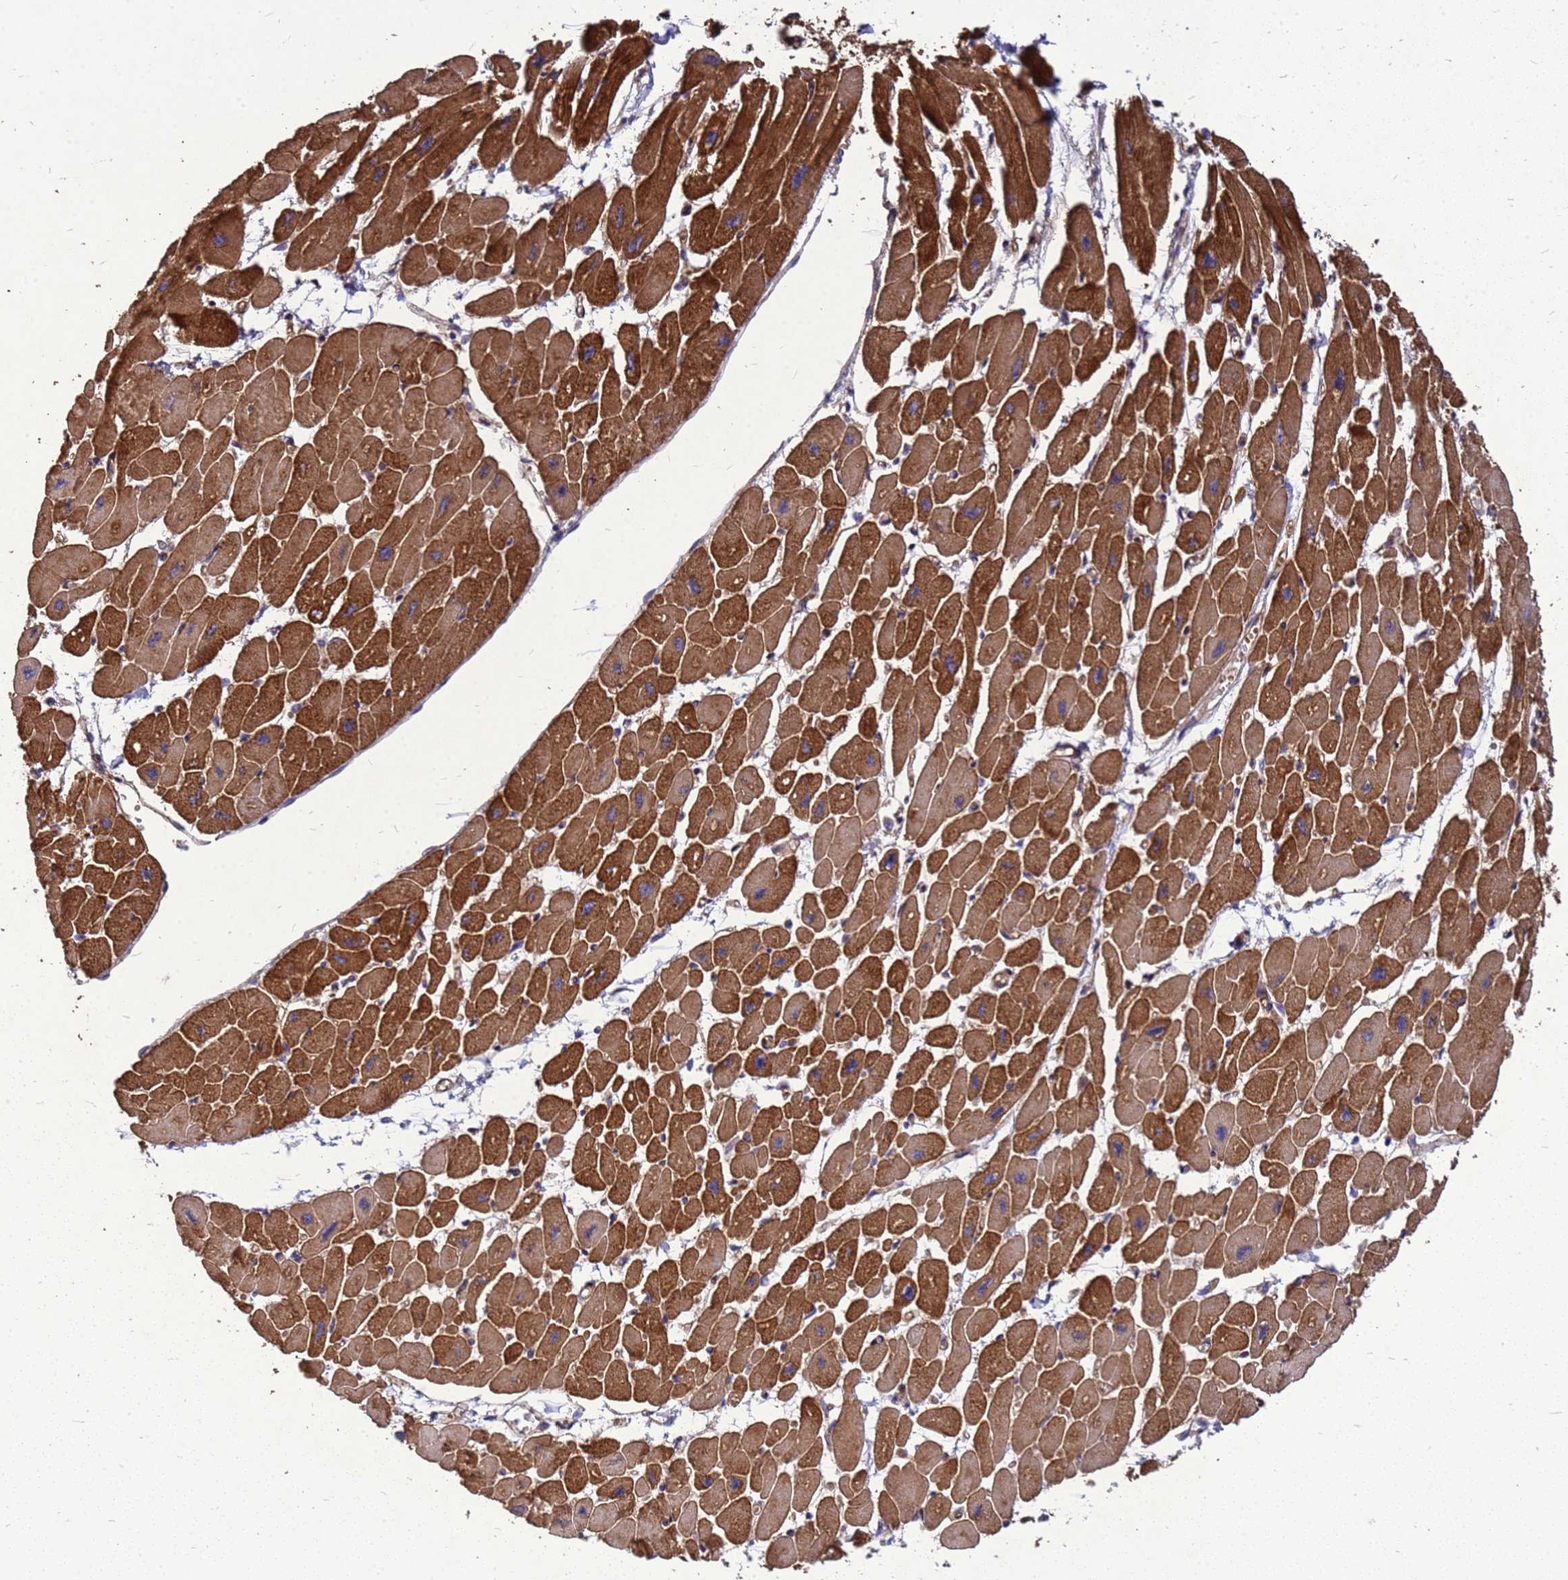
{"staining": {"intensity": "strong", "quantity": ">75%", "location": "cytoplasmic/membranous"}, "tissue": "heart muscle", "cell_type": "Cardiomyocytes", "image_type": "normal", "snomed": [{"axis": "morphology", "description": "Normal tissue, NOS"}, {"axis": "topography", "description": "Heart"}], "caption": "The micrograph exhibits a brown stain indicating the presence of a protein in the cytoplasmic/membranous of cardiomyocytes in heart muscle.", "gene": "RSPRY1", "patient": {"sex": "female", "age": 54}}